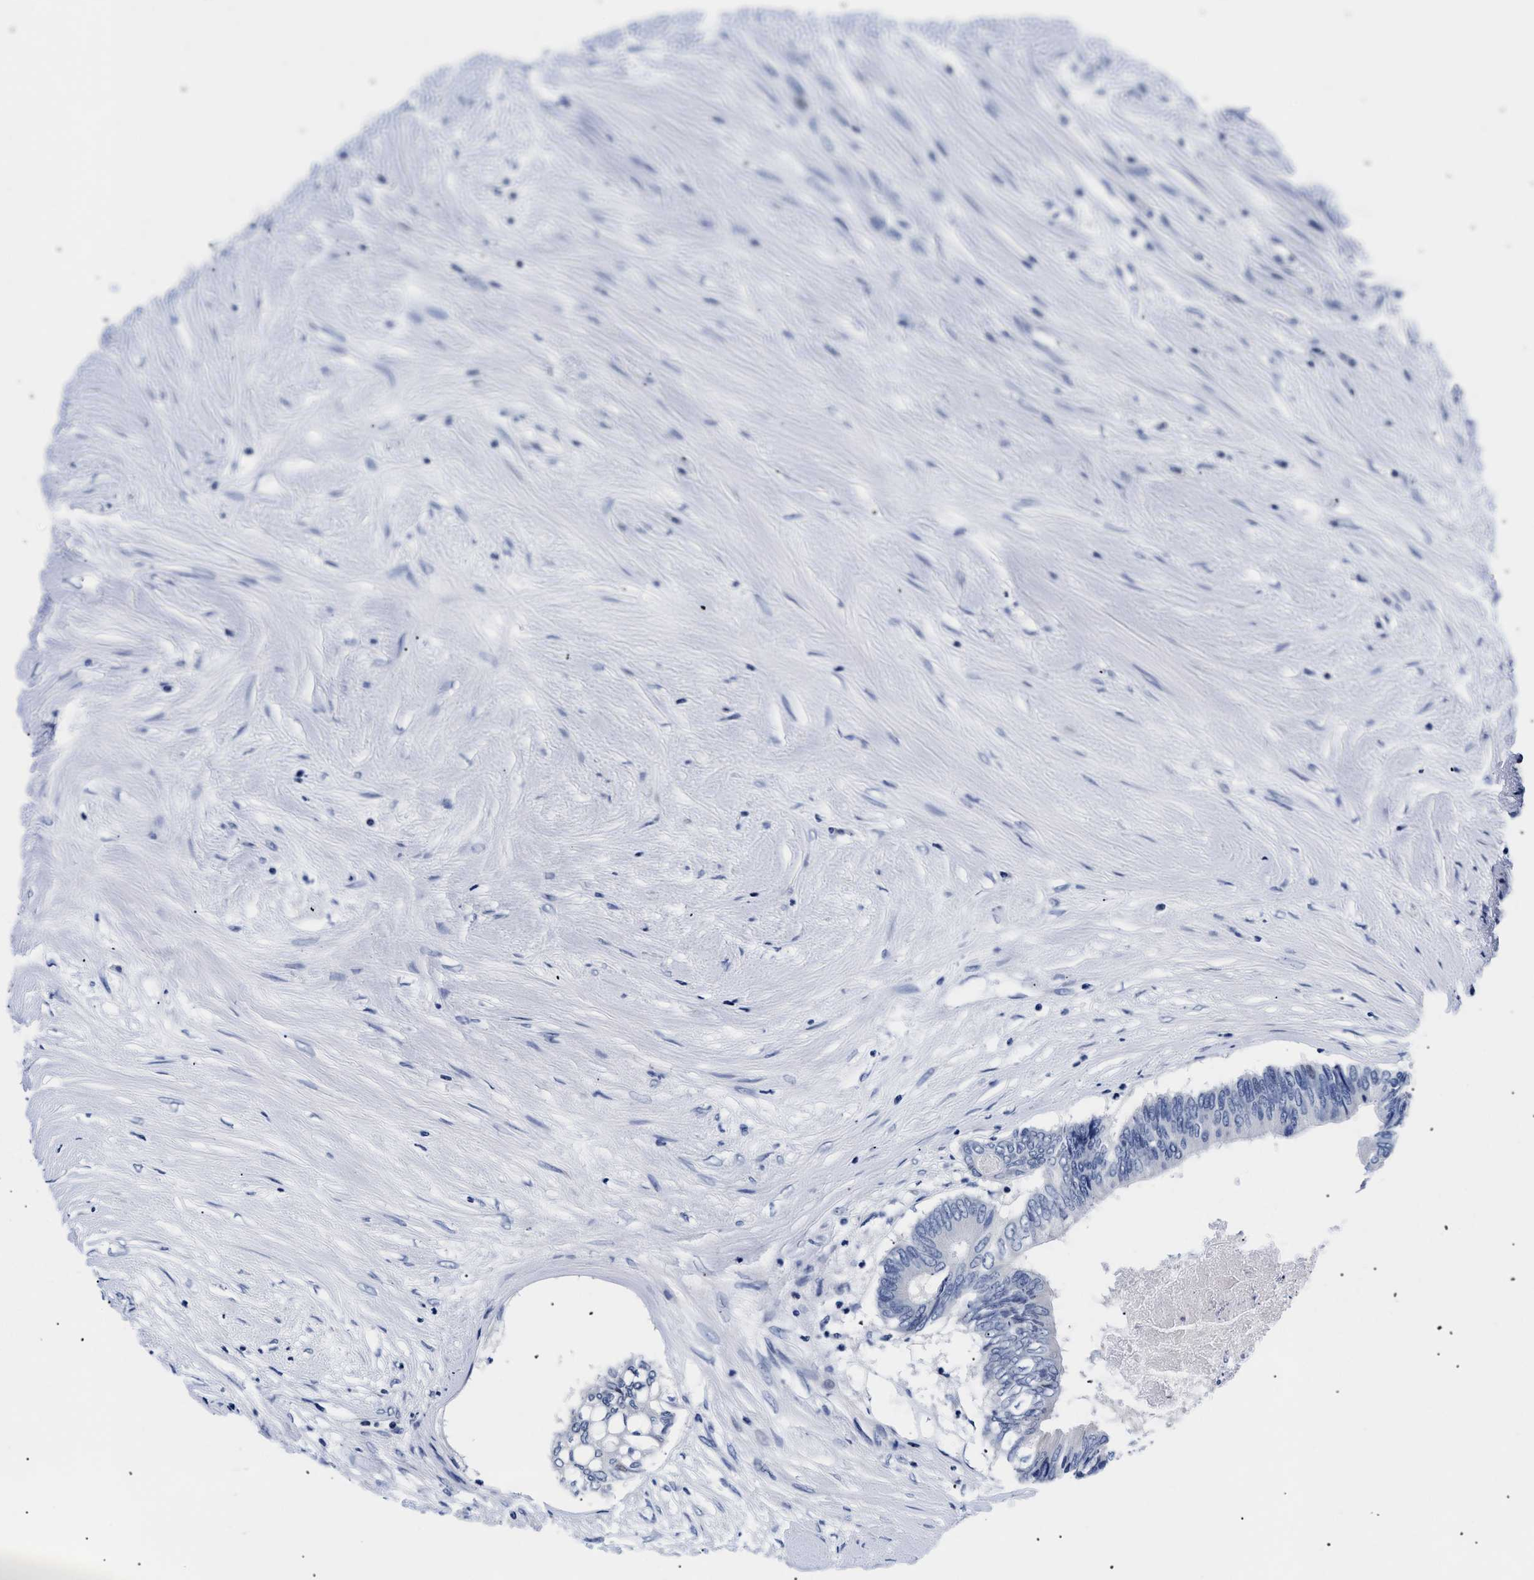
{"staining": {"intensity": "negative", "quantity": "none", "location": "none"}, "tissue": "colorectal cancer", "cell_type": "Tumor cells", "image_type": "cancer", "snomed": [{"axis": "morphology", "description": "Adenocarcinoma, NOS"}, {"axis": "topography", "description": "Rectum"}], "caption": "Immunohistochemistry histopathology image of neoplastic tissue: colorectal cancer stained with DAB (3,3'-diaminobenzidine) reveals no significant protein positivity in tumor cells.", "gene": "SHD", "patient": {"sex": "male", "age": 63}}